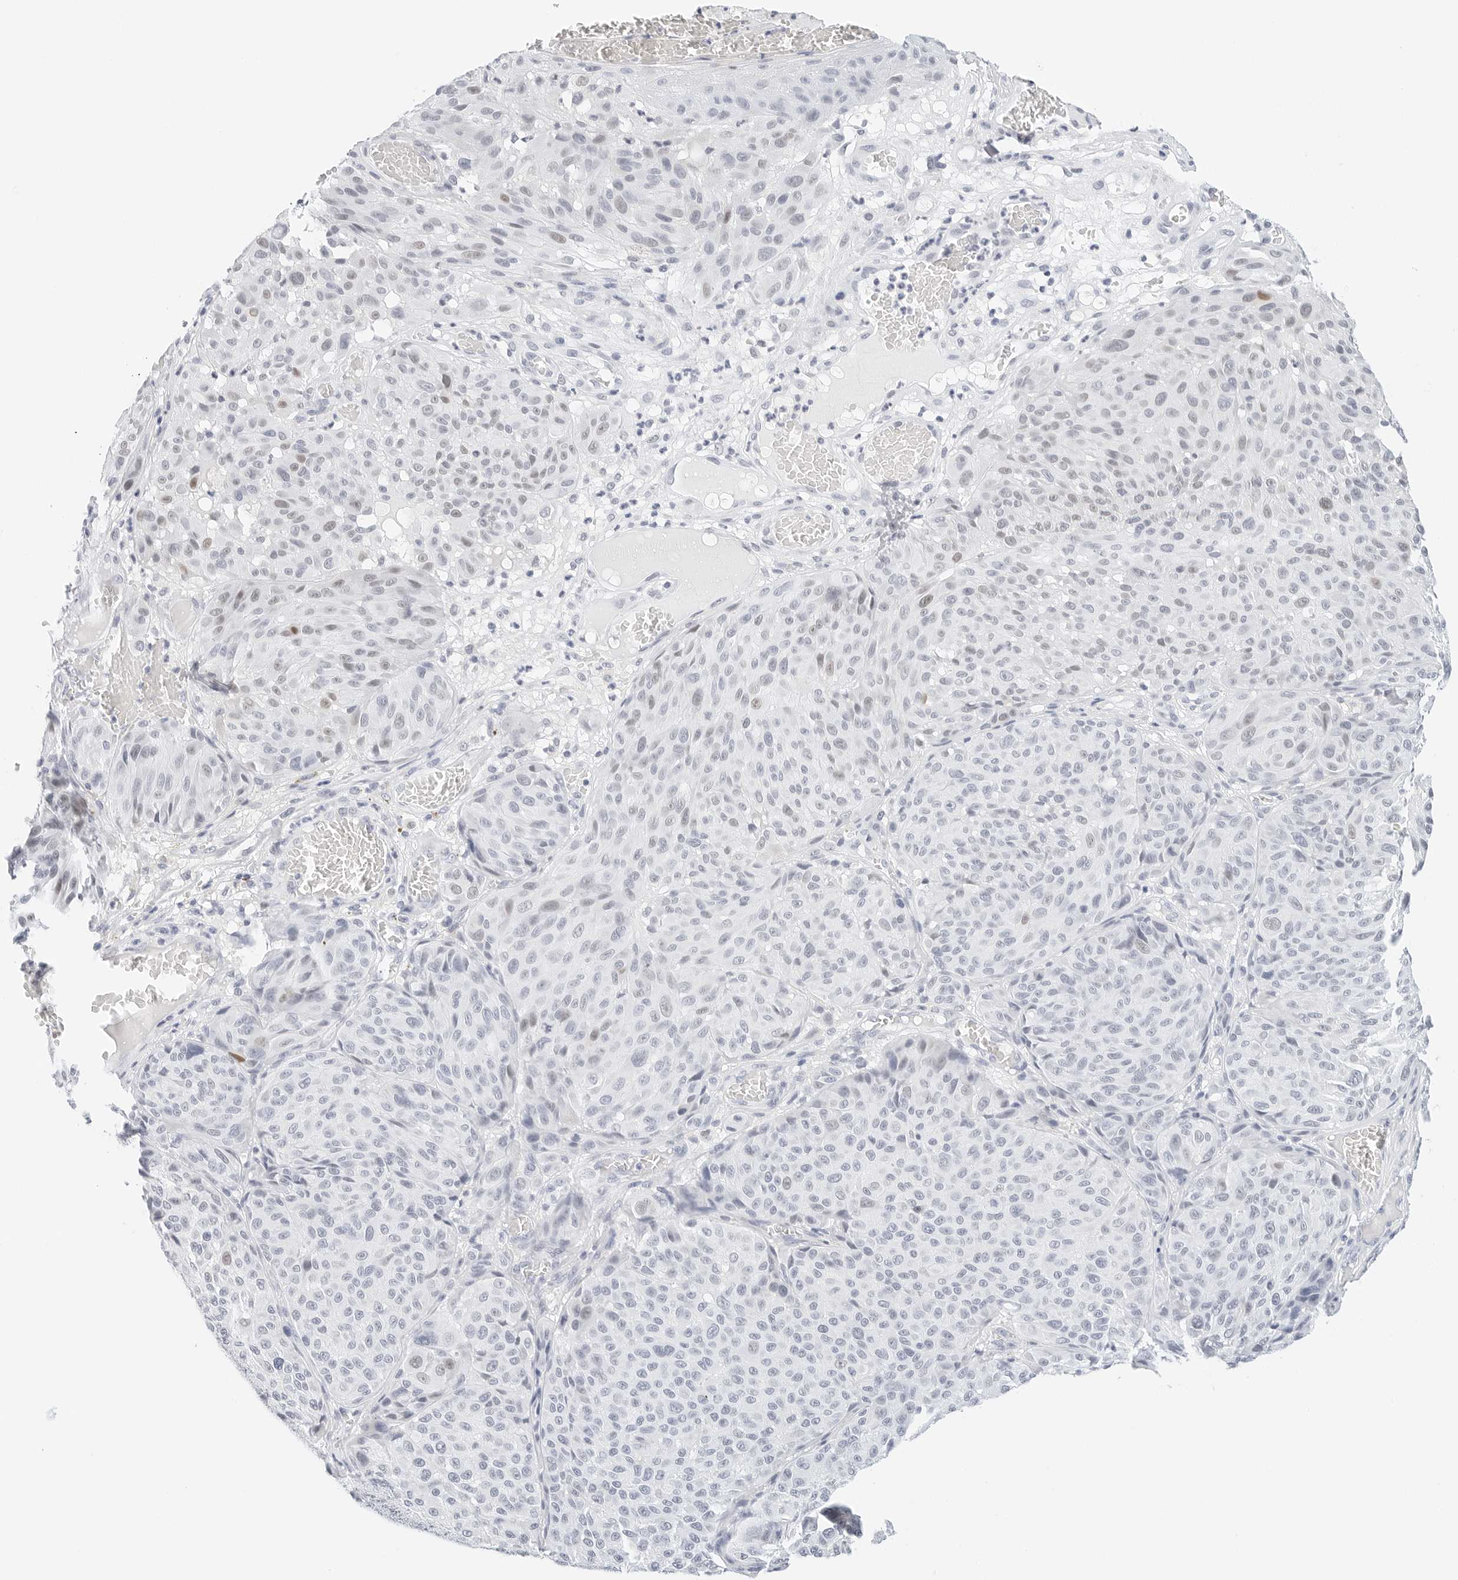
{"staining": {"intensity": "negative", "quantity": "none", "location": "none"}, "tissue": "melanoma", "cell_type": "Tumor cells", "image_type": "cancer", "snomed": [{"axis": "morphology", "description": "Malignant melanoma, NOS"}, {"axis": "topography", "description": "Skin"}], "caption": "High power microscopy micrograph of an immunohistochemistry (IHC) image of melanoma, revealing no significant positivity in tumor cells.", "gene": "CD22", "patient": {"sex": "male", "age": 83}}